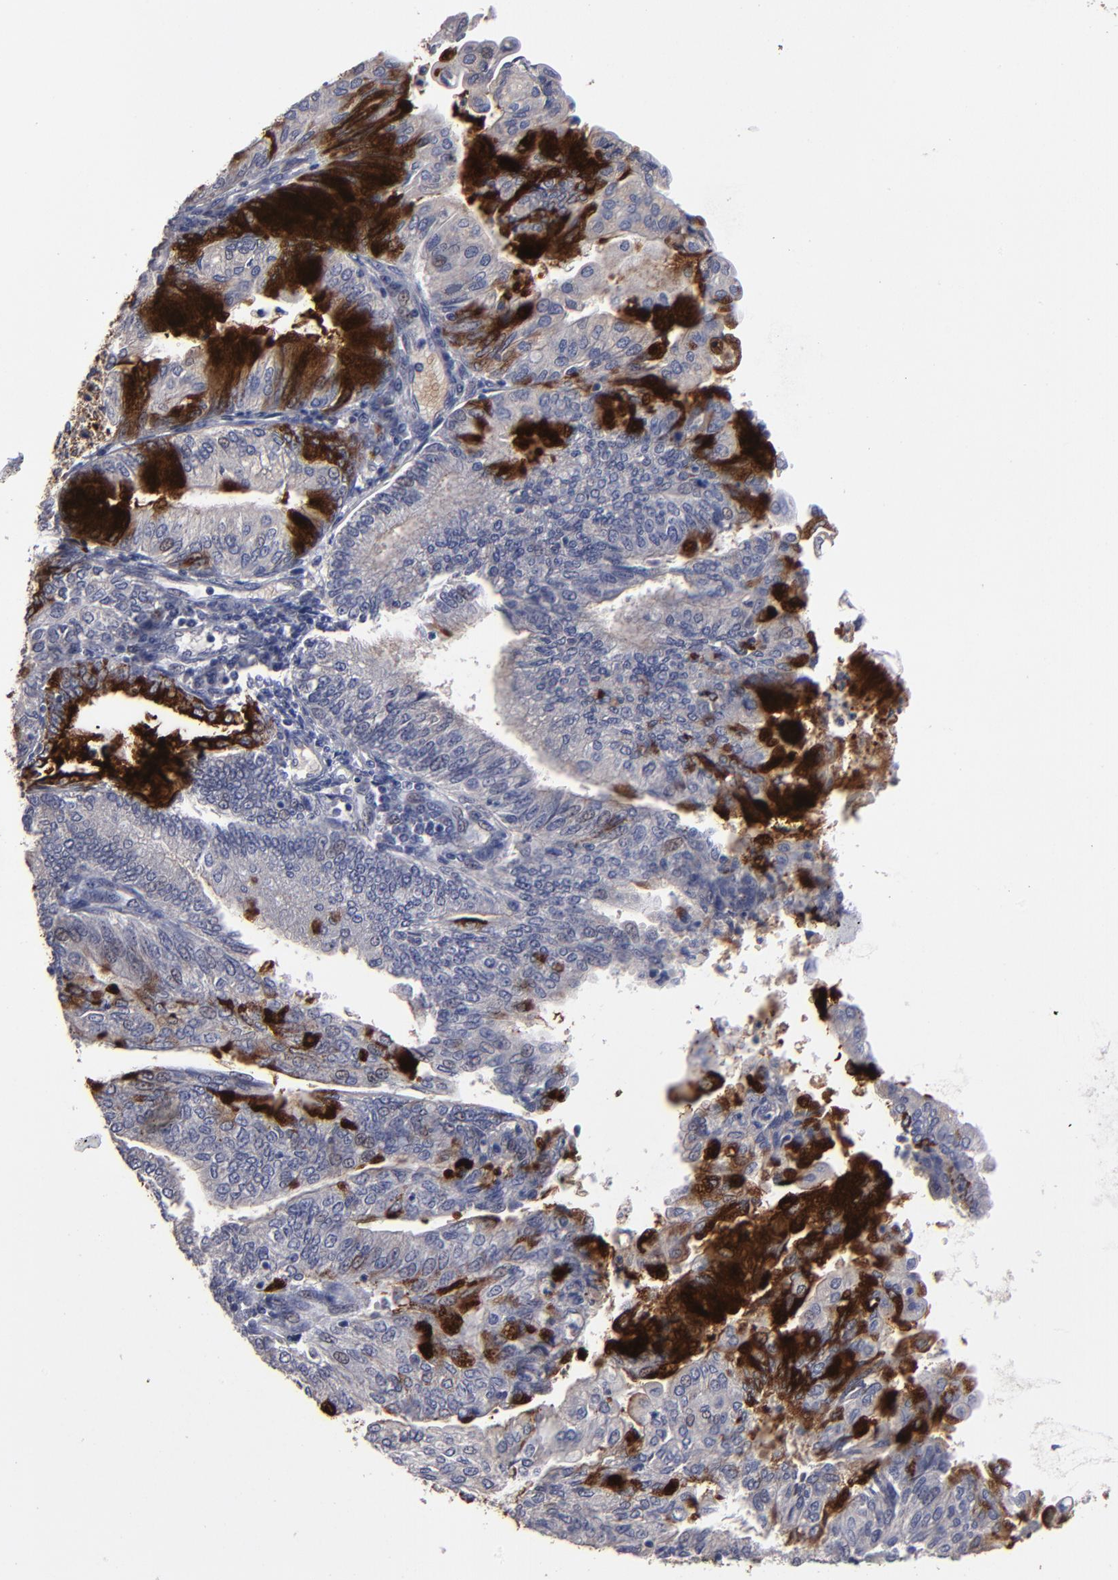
{"staining": {"intensity": "strong", "quantity": "25%-75%", "location": "cytoplasmic/membranous"}, "tissue": "endometrial cancer", "cell_type": "Tumor cells", "image_type": "cancer", "snomed": [{"axis": "morphology", "description": "Adenocarcinoma, NOS"}, {"axis": "topography", "description": "Endometrium"}], "caption": "This image displays endometrial adenocarcinoma stained with IHC to label a protein in brown. The cytoplasmic/membranous of tumor cells show strong positivity for the protein. Nuclei are counter-stained blue.", "gene": "GPM6B", "patient": {"sex": "female", "age": 59}}